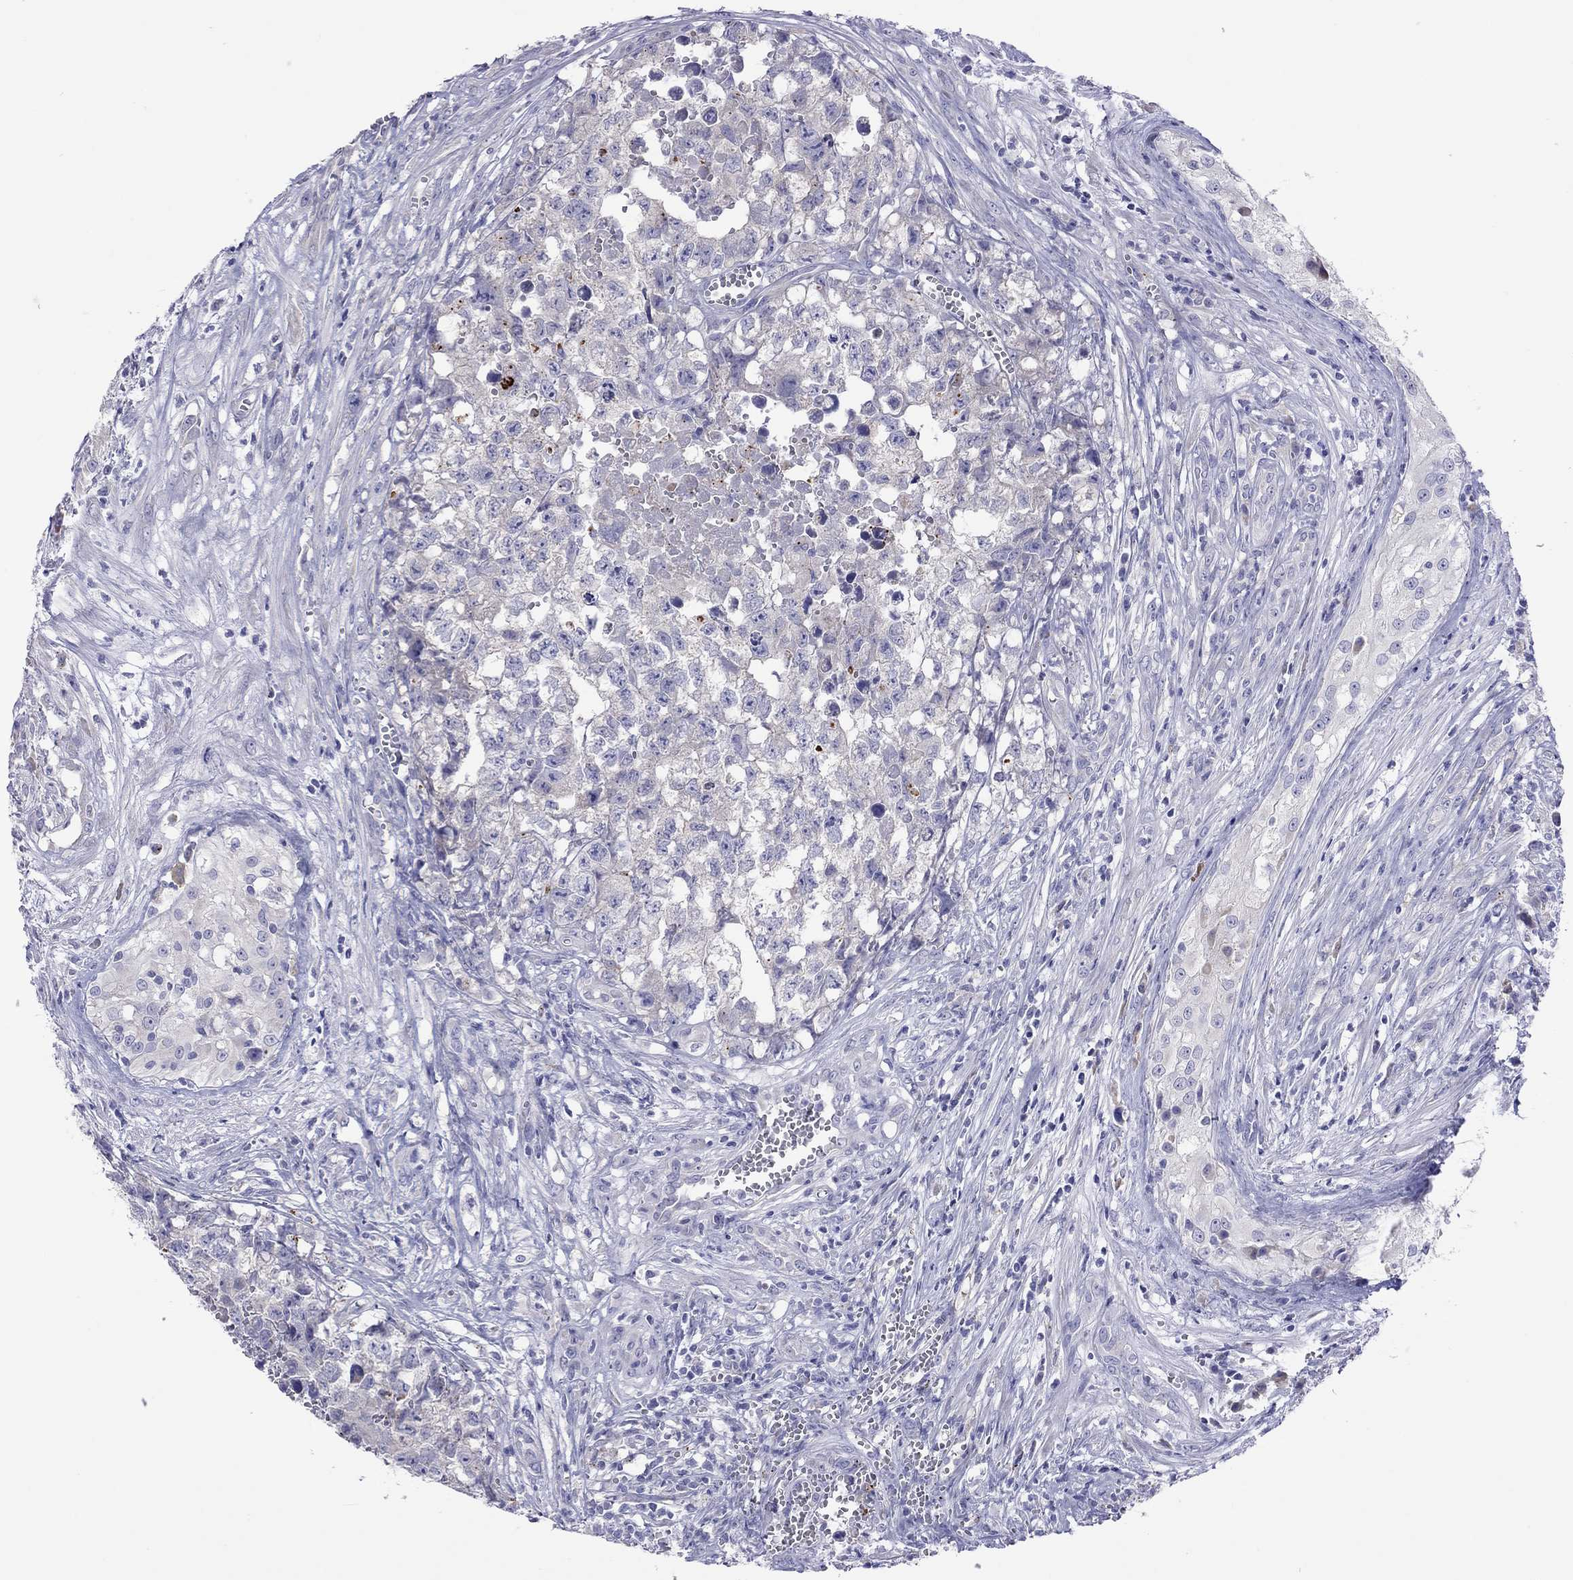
{"staining": {"intensity": "negative", "quantity": "none", "location": "none"}, "tissue": "testis cancer", "cell_type": "Tumor cells", "image_type": "cancer", "snomed": [{"axis": "morphology", "description": "Seminoma, NOS"}, {"axis": "morphology", "description": "Carcinoma, Embryonal, NOS"}, {"axis": "topography", "description": "Testis"}], "caption": "This is an IHC histopathology image of embryonal carcinoma (testis). There is no staining in tumor cells.", "gene": "COL9A1", "patient": {"sex": "male", "age": 22}}